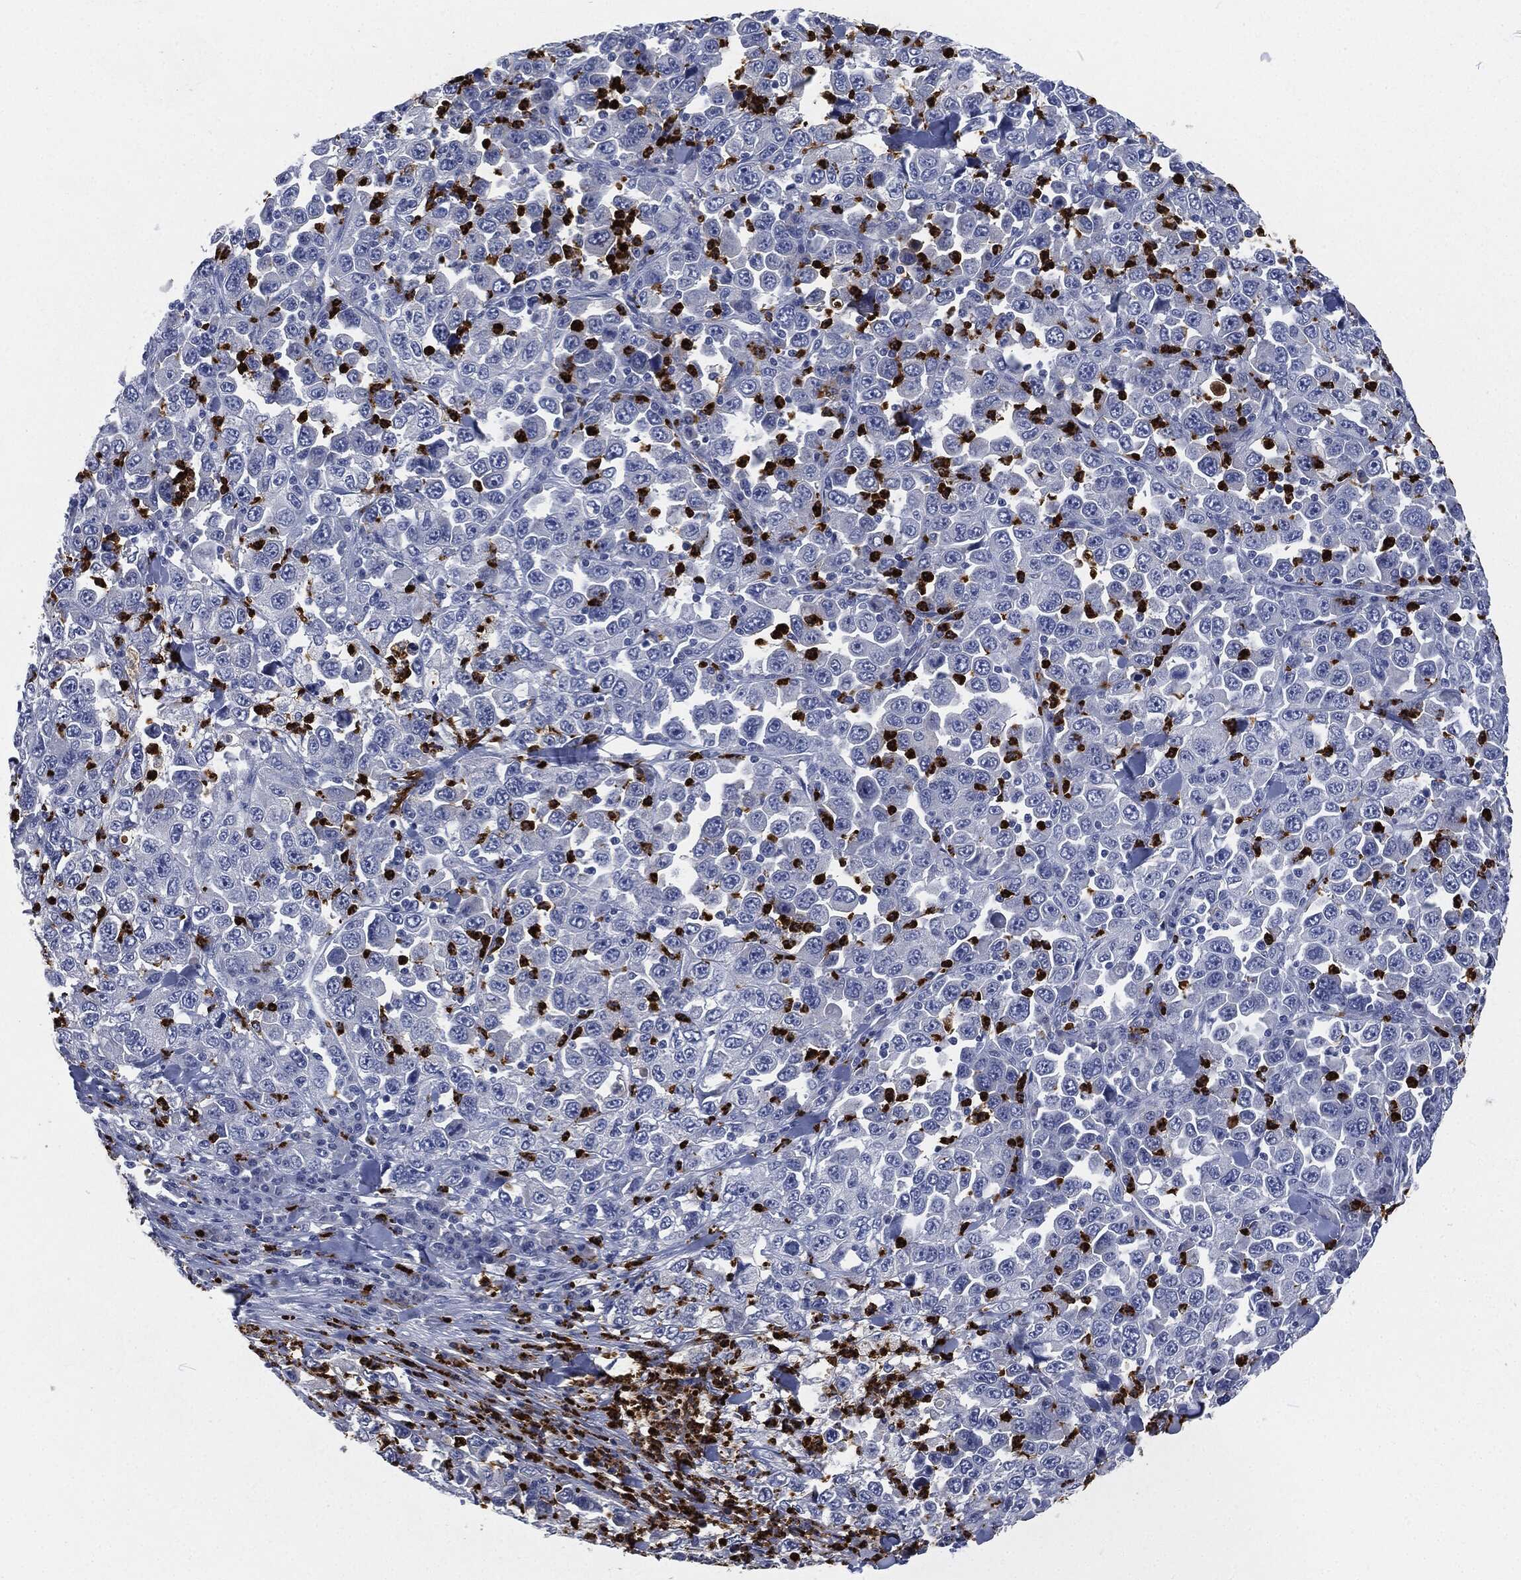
{"staining": {"intensity": "negative", "quantity": "none", "location": "none"}, "tissue": "stomach cancer", "cell_type": "Tumor cells", "image_type": "cancer", "snomed": [{"axis": "morphology", "description": "Normal tissue, NOS"}, {"axis": "morphology", "description": "Adenocarcinoma, NOS"}, {"axis": "topography", "description": "Stomach, upper"}, {"axis": "topography", "description": "Stomach"}], "caption": "DAB immunohistochemical staining of human stomach adenocarcinoma displays no significant positivity in tumor cells. (Stains: DAB immunohistochemistry with hematoxylin counter stain, Microscopy: brightfield microscopy at high magnification).", "gene": "MPO", "patient": {"sex": "male", "age": 59}}